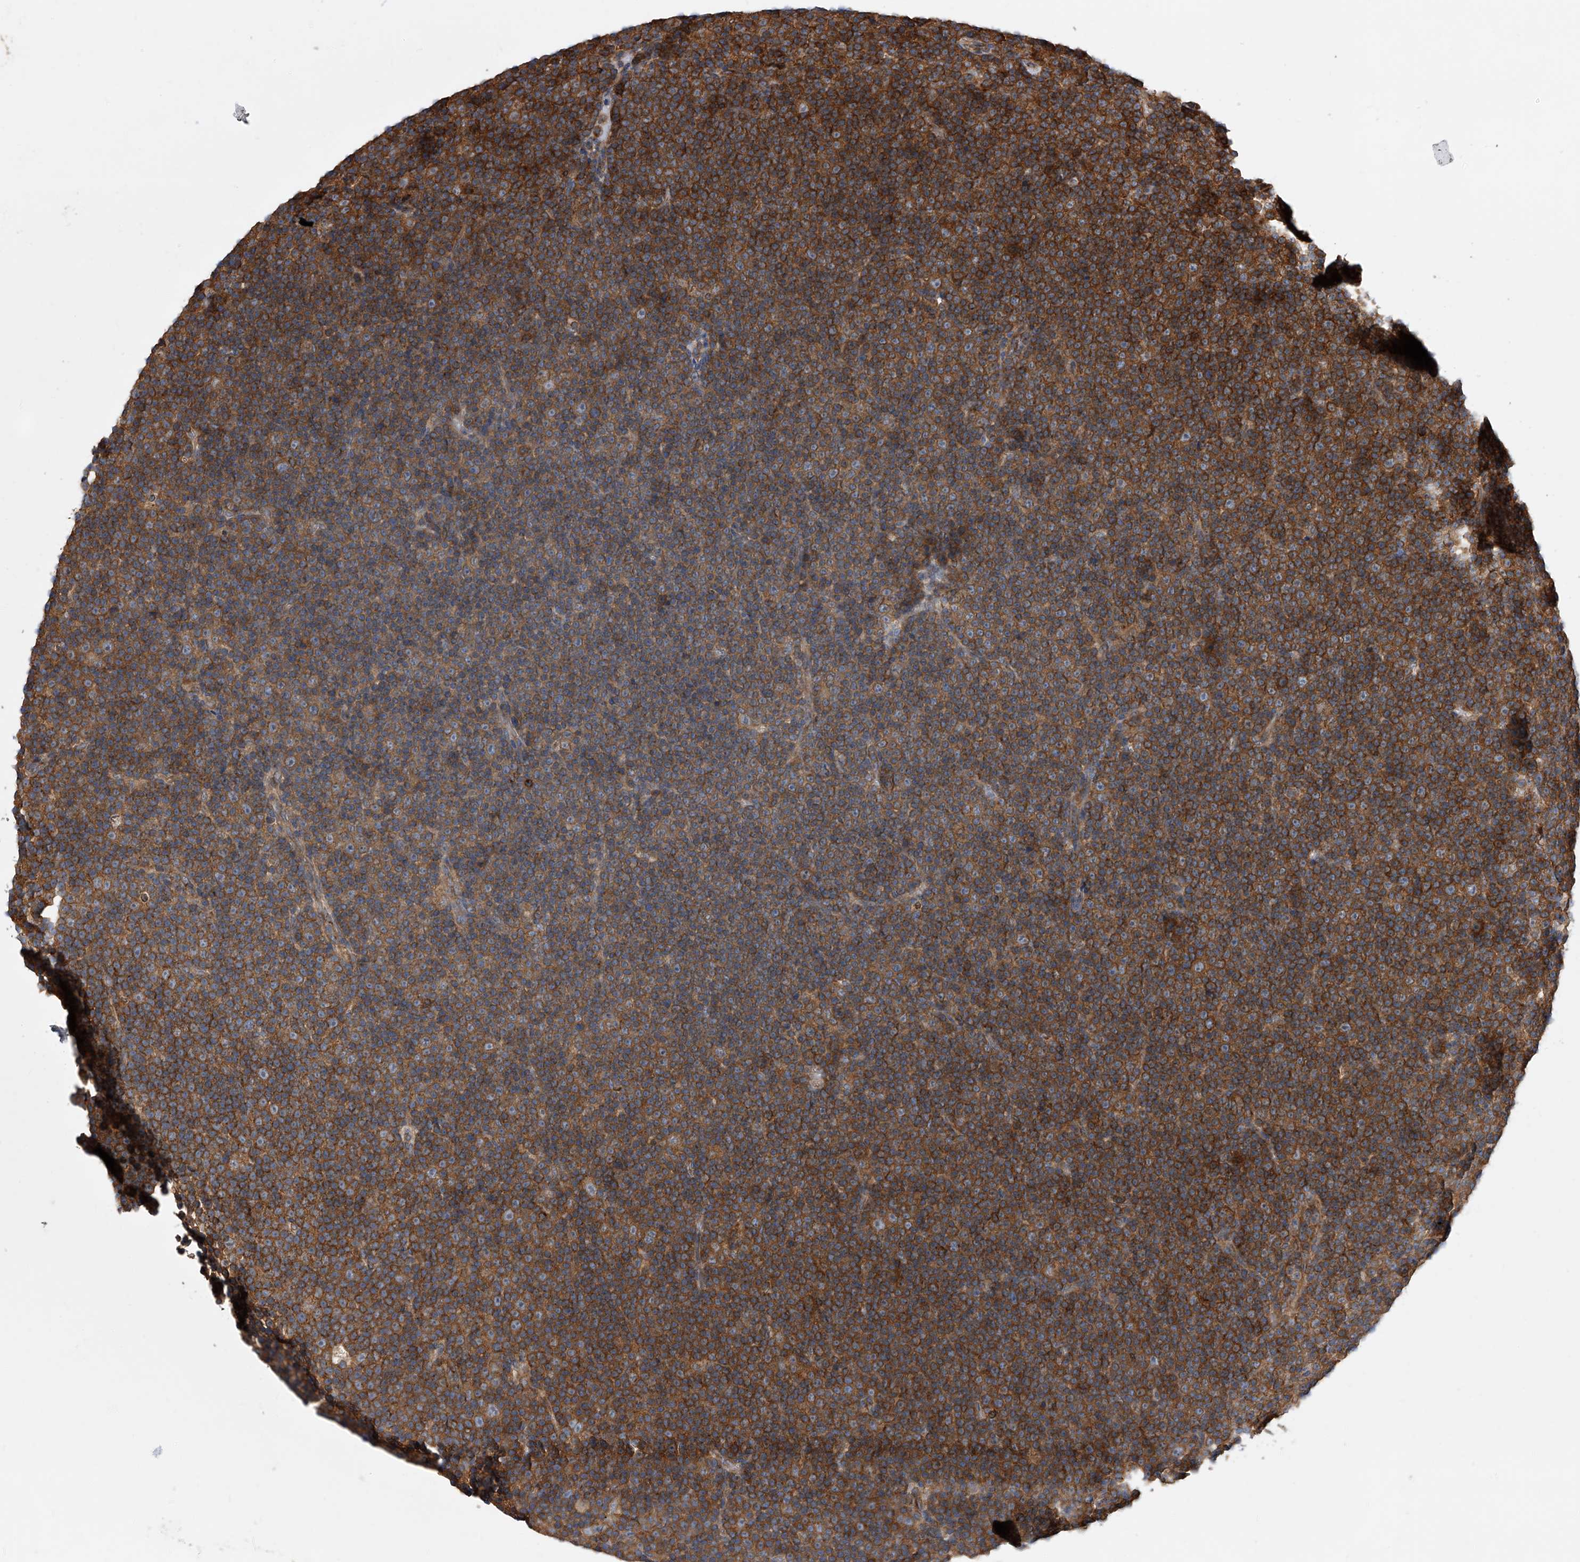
{"staining": {"intensity": "strong", "quantity": "25%-75%", "location": "cytoplasmic/membranous"}, "tissue": "lymphoma", "cell_type": "Tumor cells", "image_type": "cancer", "snomed": [{"axis": "morphology", "description": "Malignant lymphoma, non-Hodgkin's type, Low grade"}, {"axis": "topography", "description": "Lymph node"}], "caption": "Strong cytoplasmic/membranous expression is identified in approximately 25%-75% of tumor cells in lymphoma.", "gene": "CFAP410", "patient": {"sex": "female", "age": 67}}